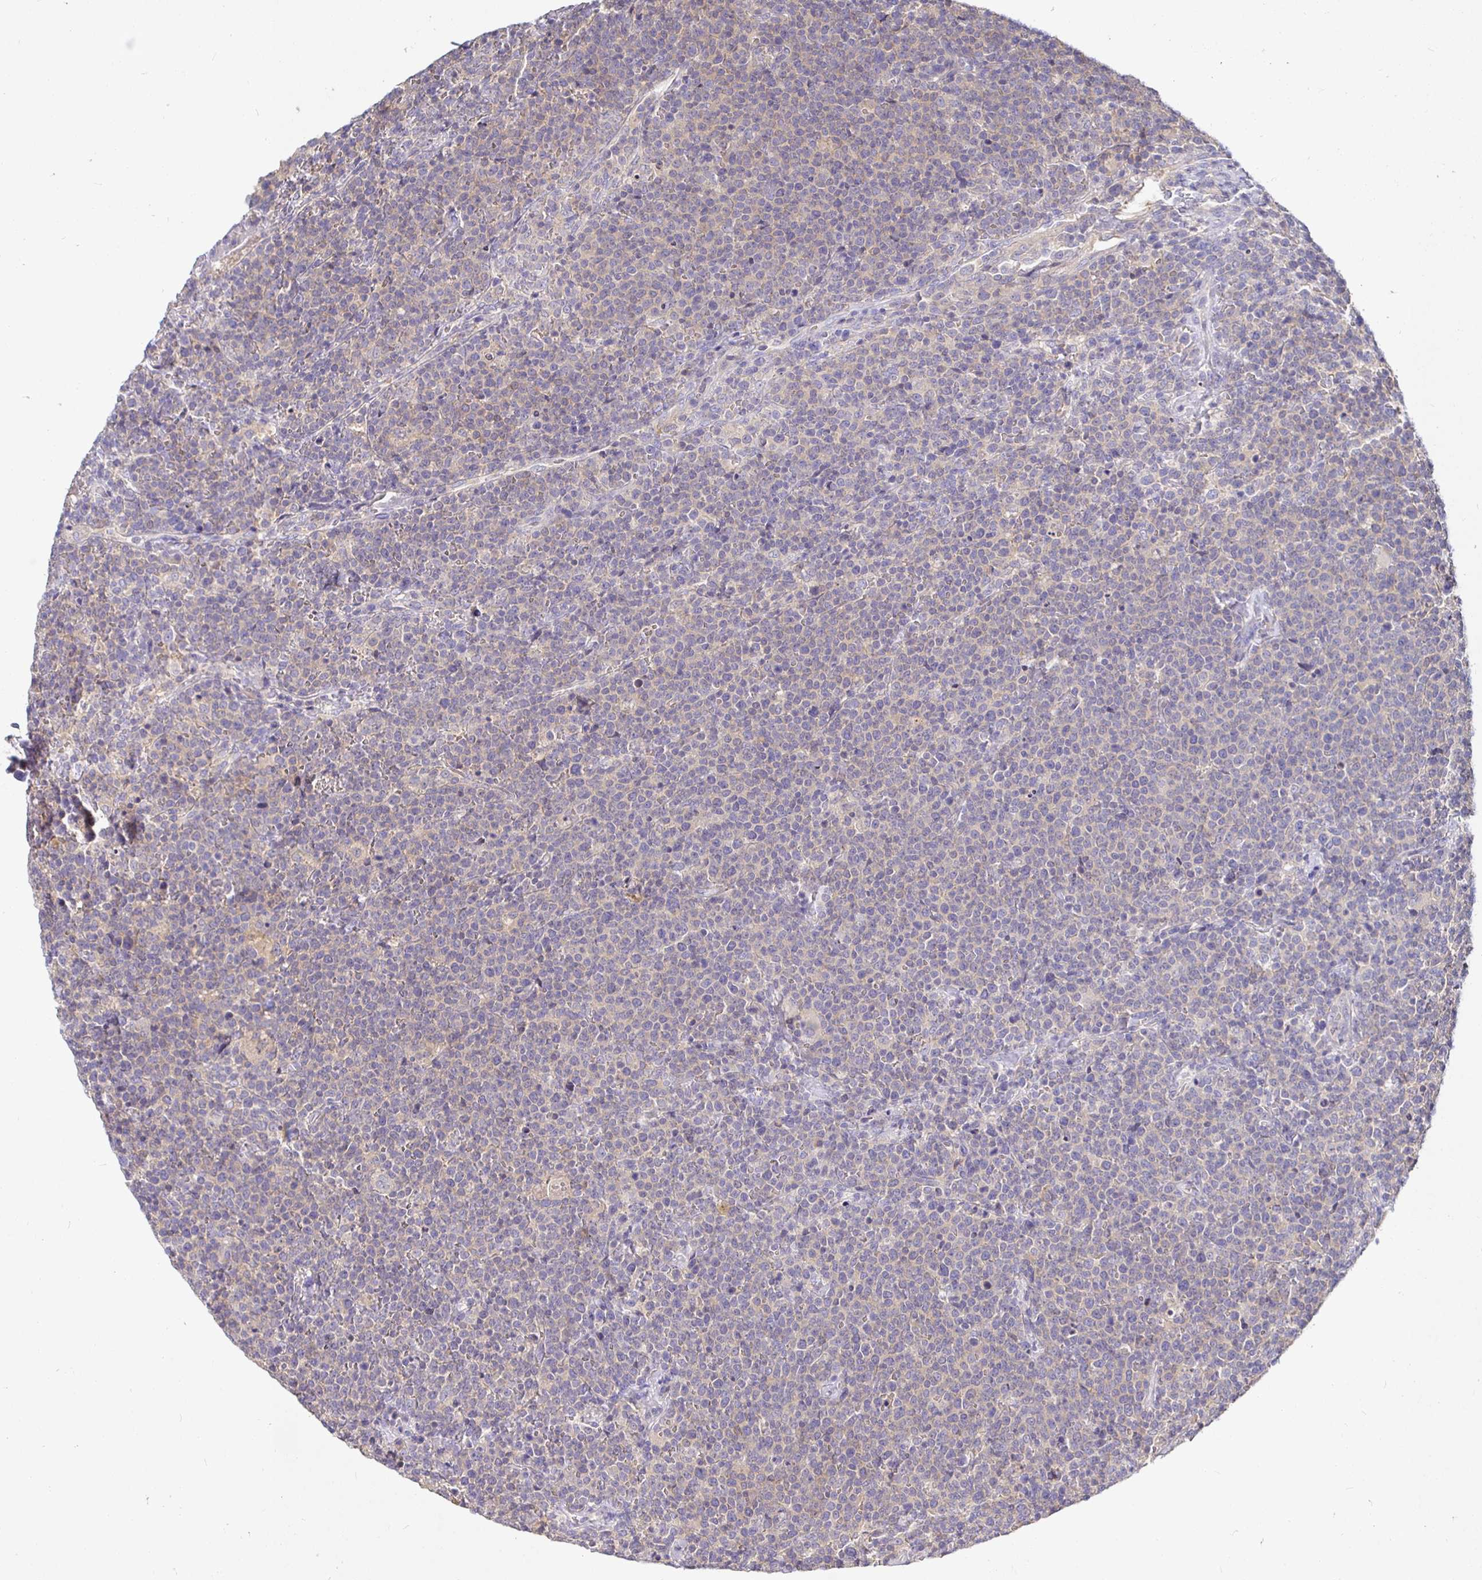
{"staining": {"intensity": "negative", "quantity": "none", "location": "none"}, "tissue": "lymphoma", "cell_type": "Tumor cells", "image_type": "cancer", "snomed": [{"axis": "morphology", "description": "Malignant lymphoma, non-Hodgkin's type, High grade"}, {"axis": "topography", "description": "Lymph node"}], "caption": "Immunohistochemistry (IHC) image of human malignant lymphoma, non-Hodgkin's type (high-grade) stained for a protein (brown), which displays no expression in tumor cells. Nuclei are stained in blue.", "gene": "KIF21A", "patient": {"sex": "male", "age": 61}}